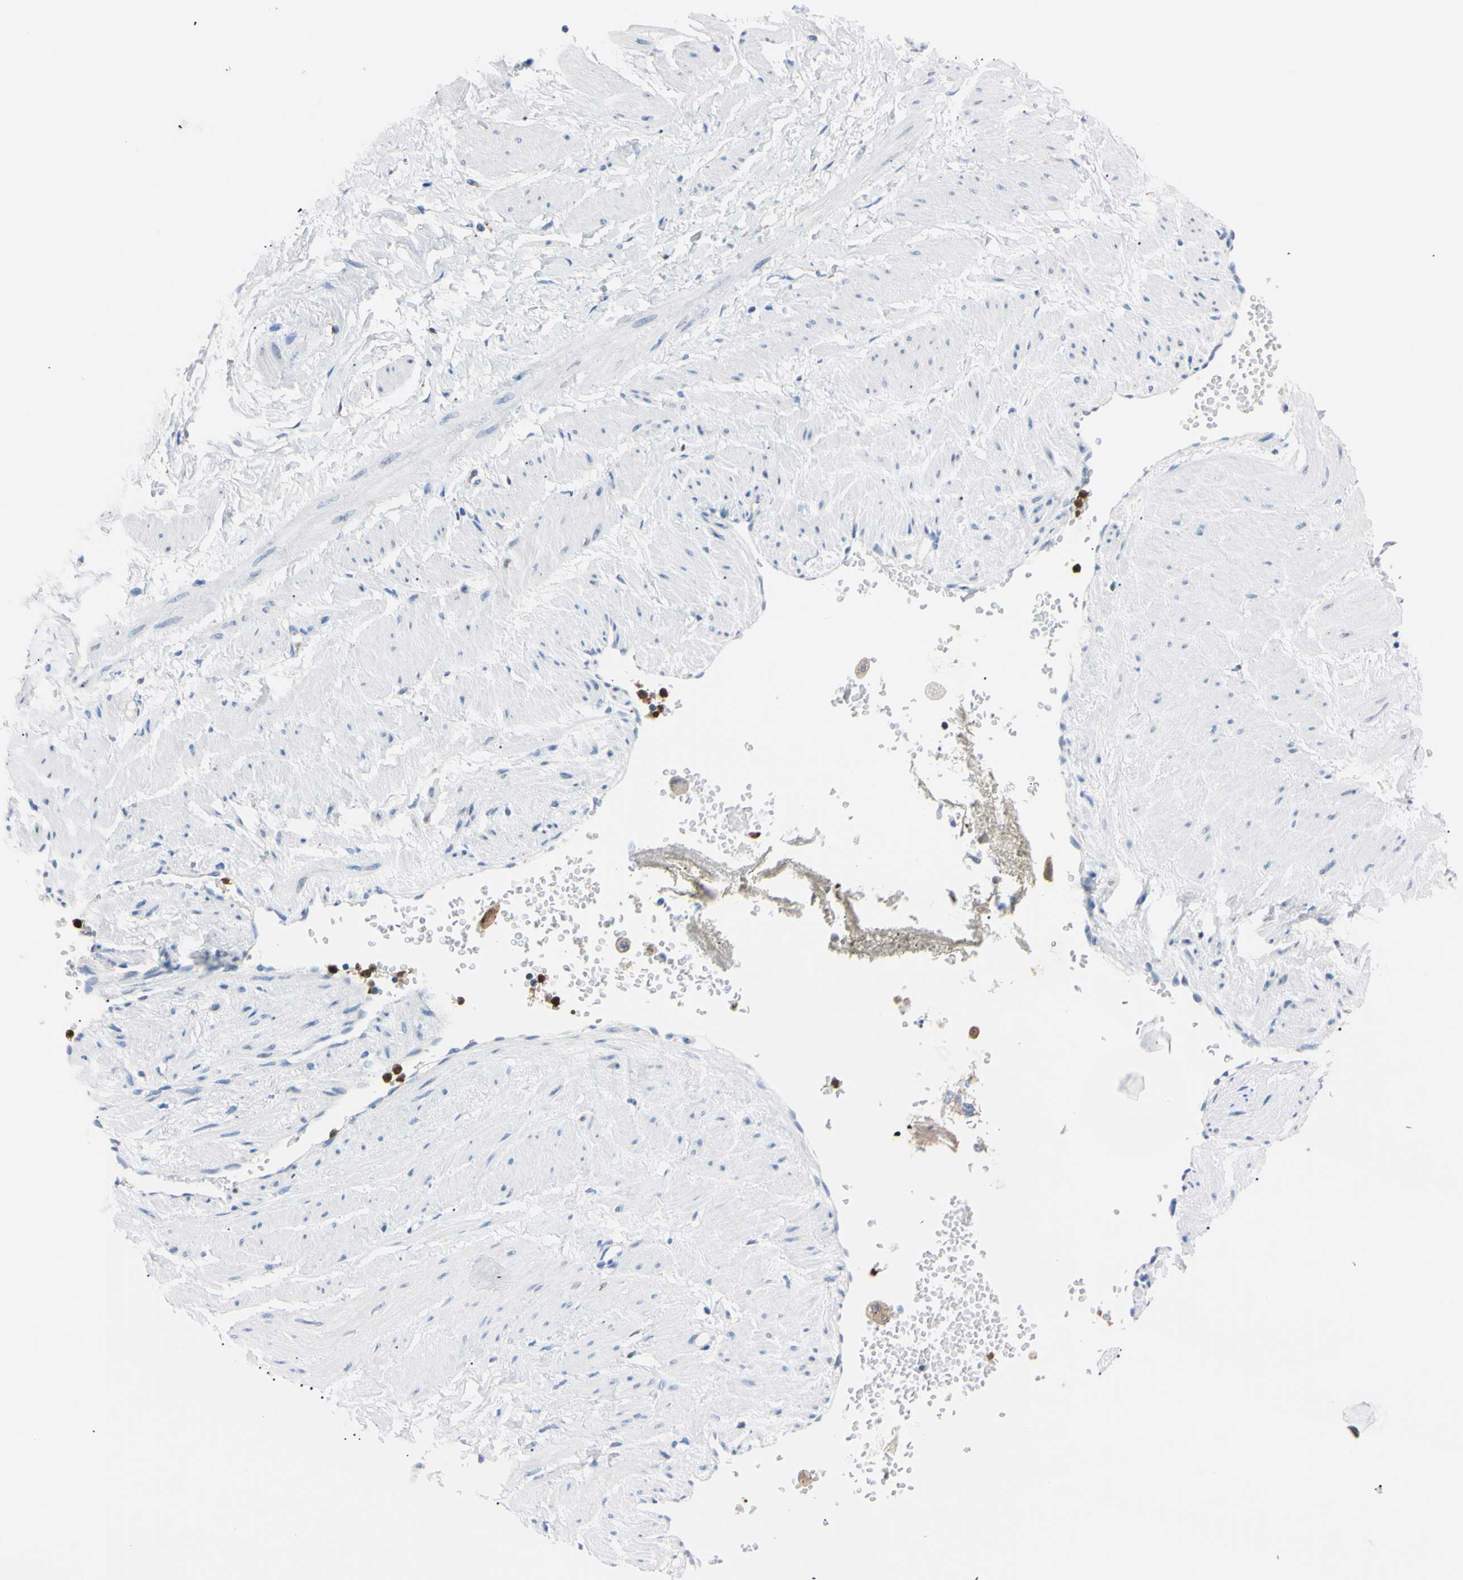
{"staining": {"intensity": "negative", "quantity": "none", "location": "none"}, "tissue": "adipose tissue", "cell_type": "Adipocytes", "image_type": "normal", "snomed": [{"axis": "morphology", "description": "Normal tissue, NOS"}, {"axis": "topography", "description": "Soft tissue"}, {"axis": "topography", "description": "Vascular tissue"}], "caption": "Immunohistochemistry histopathology image of benign adipose tissue: adipose tissue stained with DAB (3,3'-diaminobenzidine) exhibits no significant protein staining in adipocytes. (DAB (3,3'-diaminobenzidine) IHC, high magnification).", "gene": "NCF4", "patient": {"sex": "female", "age": 35}}